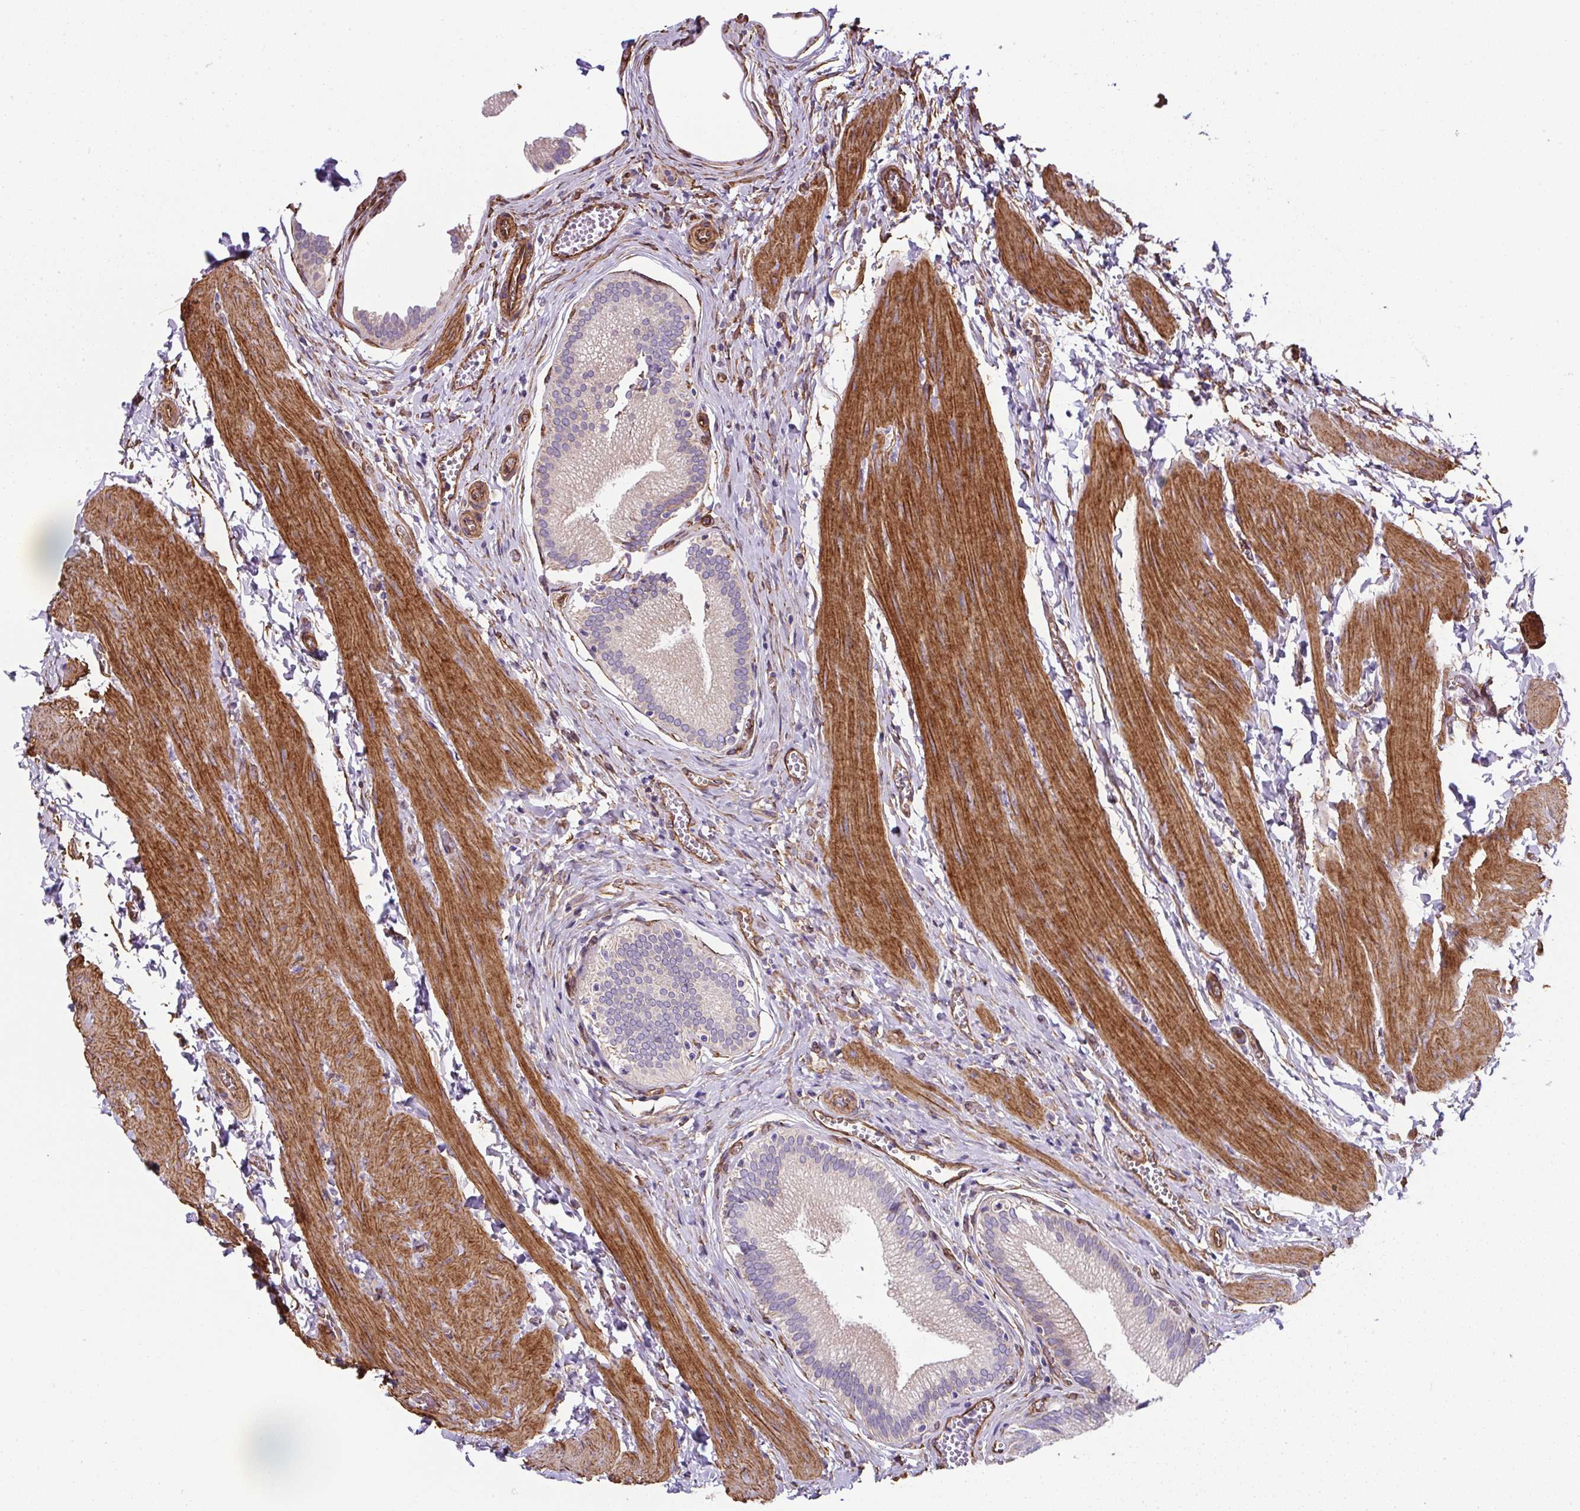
{"staining": {"intensity": "moderate", "quantity": "<25%", "location": "cytoplasmic/membranous"}, "tissue": "gallbladder", "cell_type": "Glandular cells", "image_type": "normal", "snomed": [{"axis": "morphology", "description": "Normal tissue, NOS"}, {"axis": "topography", "description": "Gallbladder"}], "caption": "Gallbladder stained with DAB immunohistochemistry (IHC) displays low levels of moderate cytoplasmic/membranous positivity in approximately <25% of glandular cells.", "gene": "ANKUB1", "patient": {"sex": "male", "age": 17}}